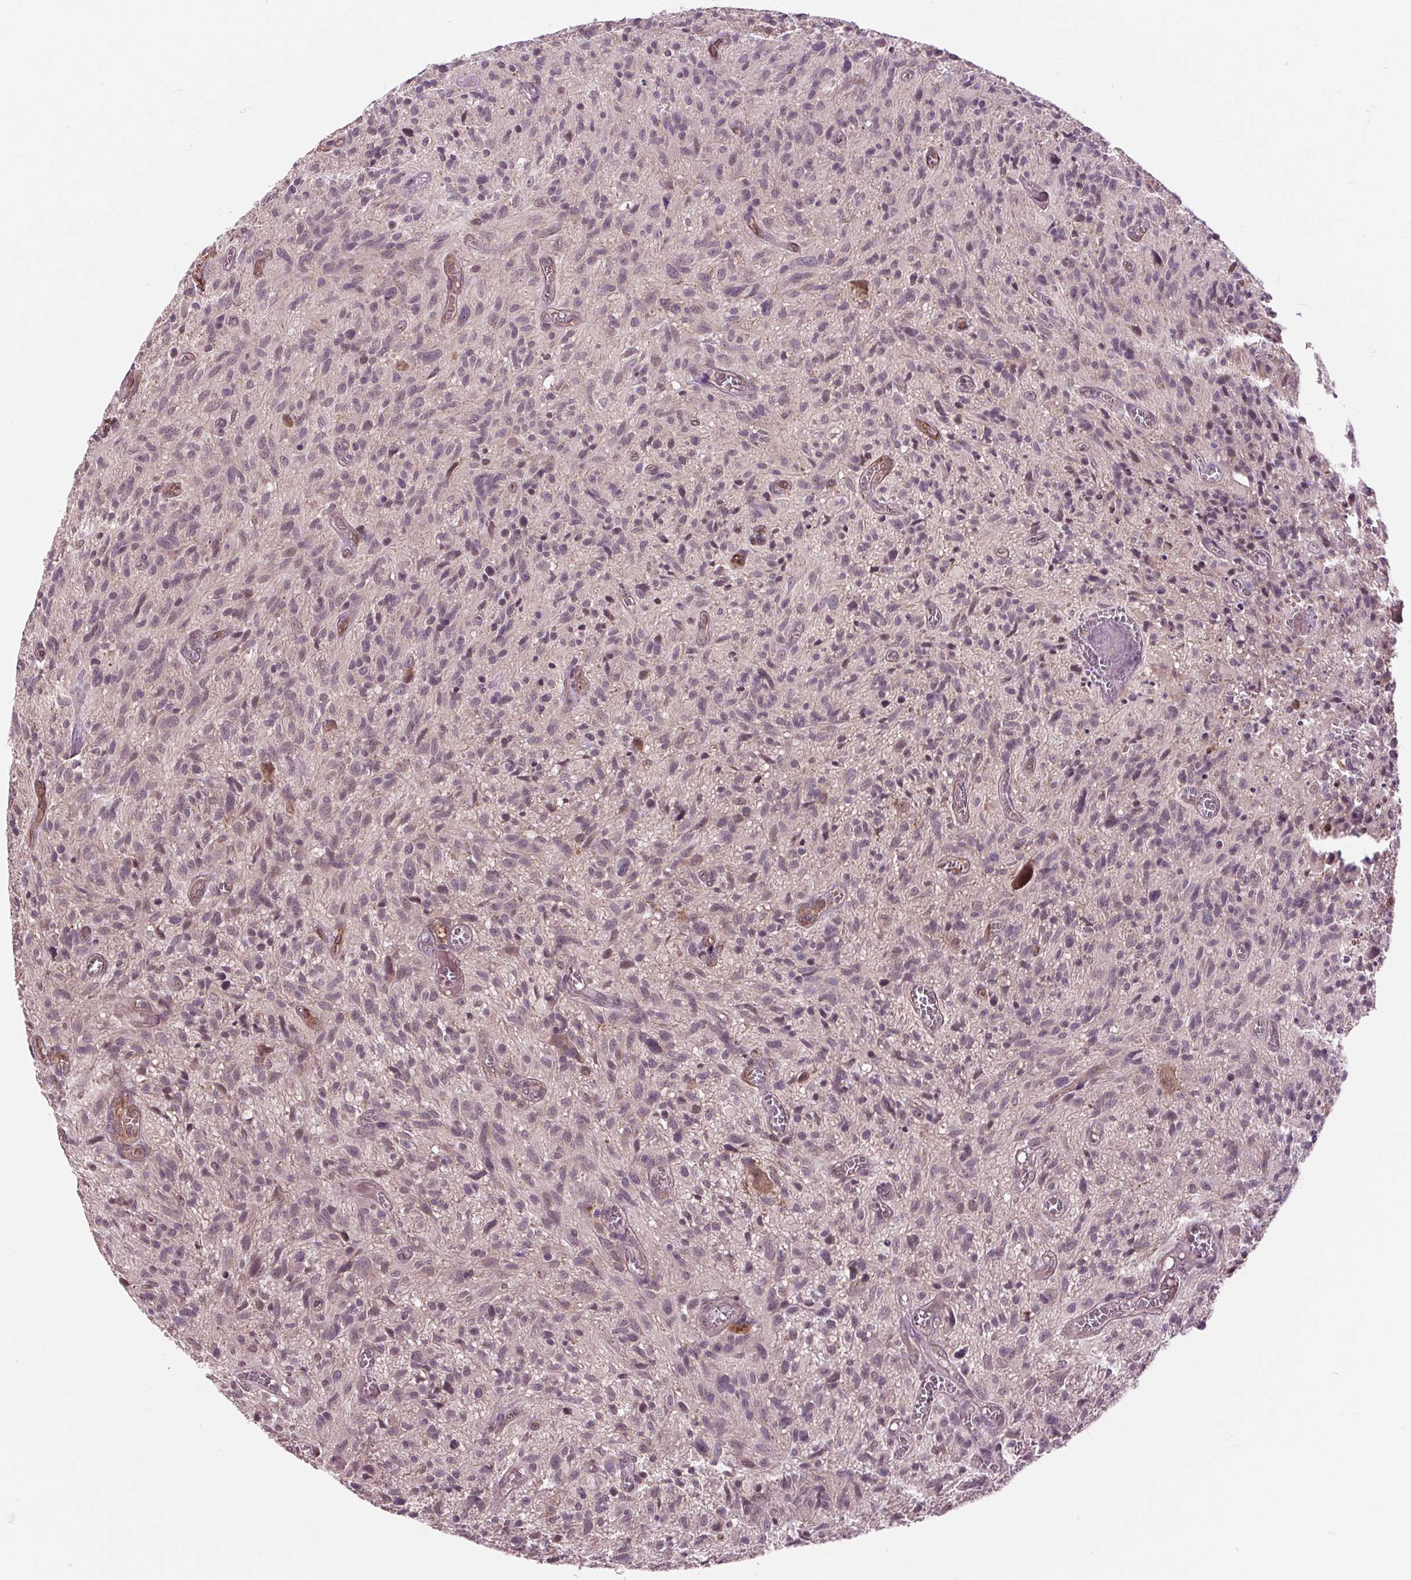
{"staining": {"intensity": "negative", "quantity": "none", "location": "none"}, "tissue": "glioma", "cell_type": "Tumor cells", "image_type": "cancer", "snomed": [{"axis": "morphology", "description": "Glioma, malignant, High grade"}, {"axis": "topography", "description": "Brain"}], "caption": "There is no significant expression in tumor cells of glioma. Nuclei are stained in blue.", "gene": "MAPK8", "patient": {"sex": "male", "age": 75}}